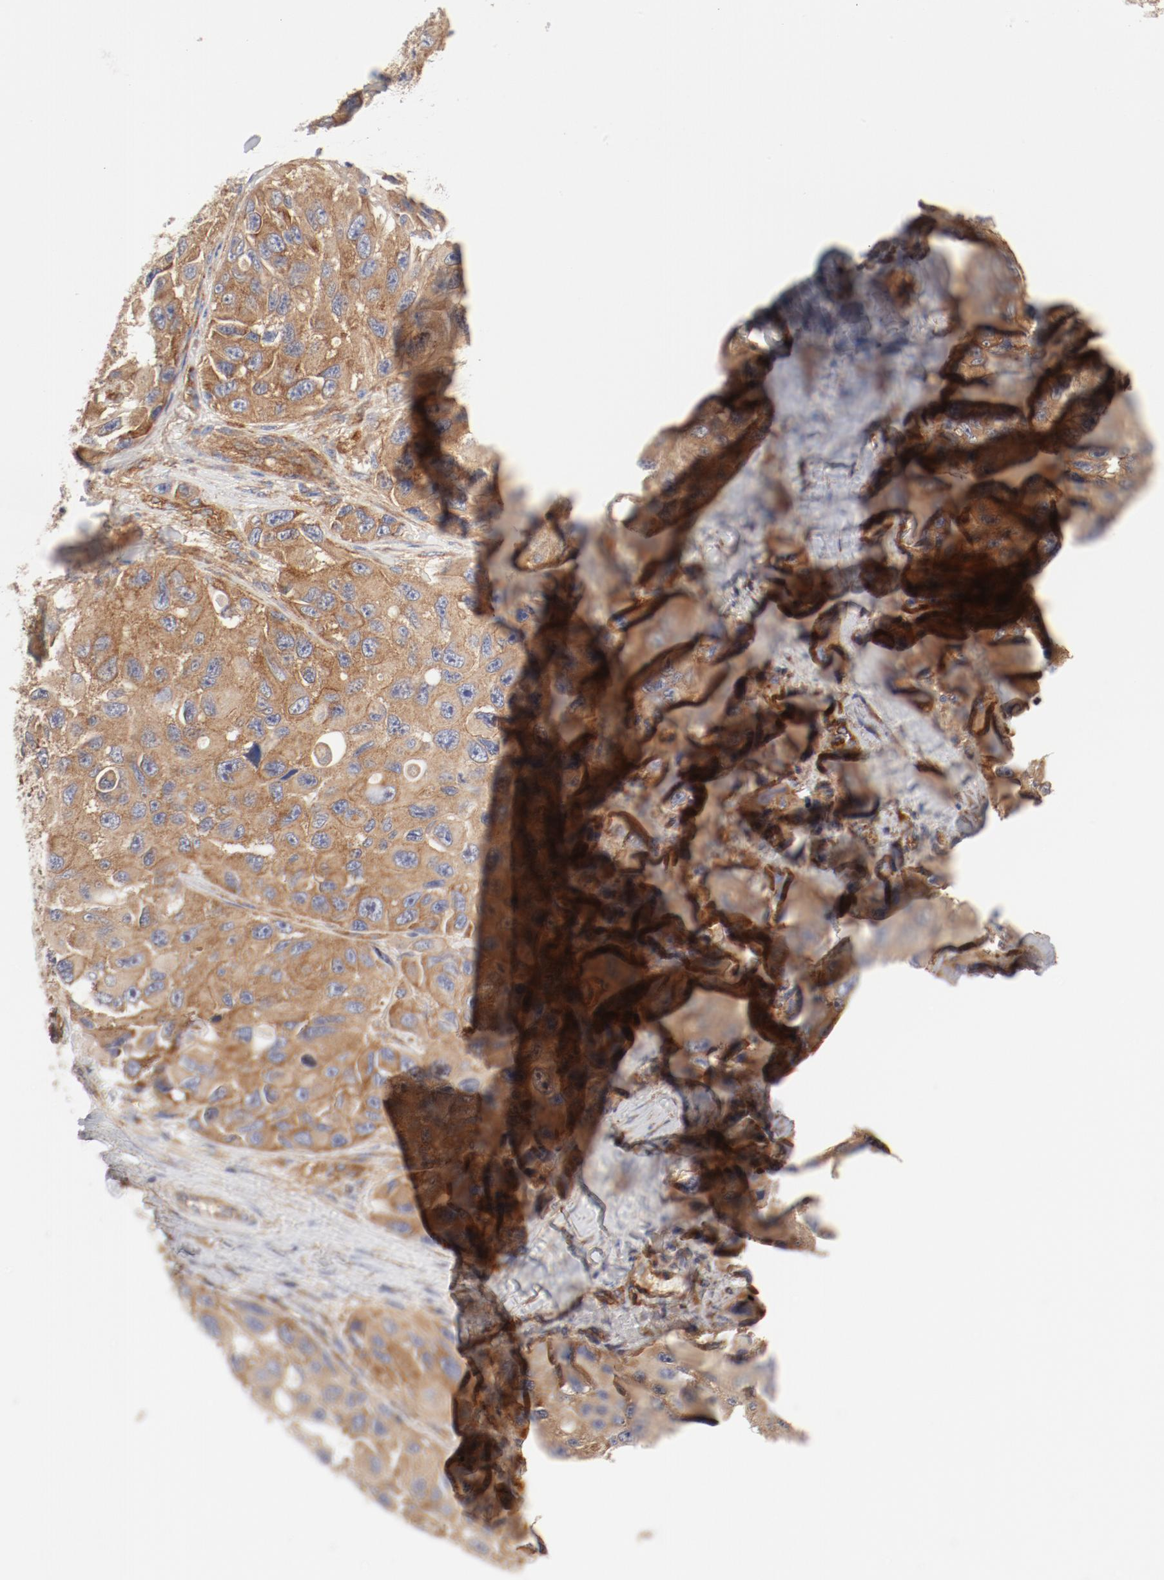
{"staining": {"intensity": "moderate", "quantity": ">75%", "location": "cytoplasmic/membranous"}, "tissue": "melanoma", "cell_type": "Tumor cells", "image_type": "cancer", "snomed": [{"axis": "morphology", "description": "Malignant melanoma, NOS"}, {"axis": "topography", "description": "Skin"}], "caption": "Immunohistochemical staining of malignant melanoma shows medium levels of moderate cytoplasmic/membranous protein staining in approximately >75% of tumor cells. (DAB (3,3'-diaminobenzidine) IHC, brown staining for protein, blue staining for nuclei).", "gene": "AP2A1", "patient": {"sex": "female", "age": 73}}